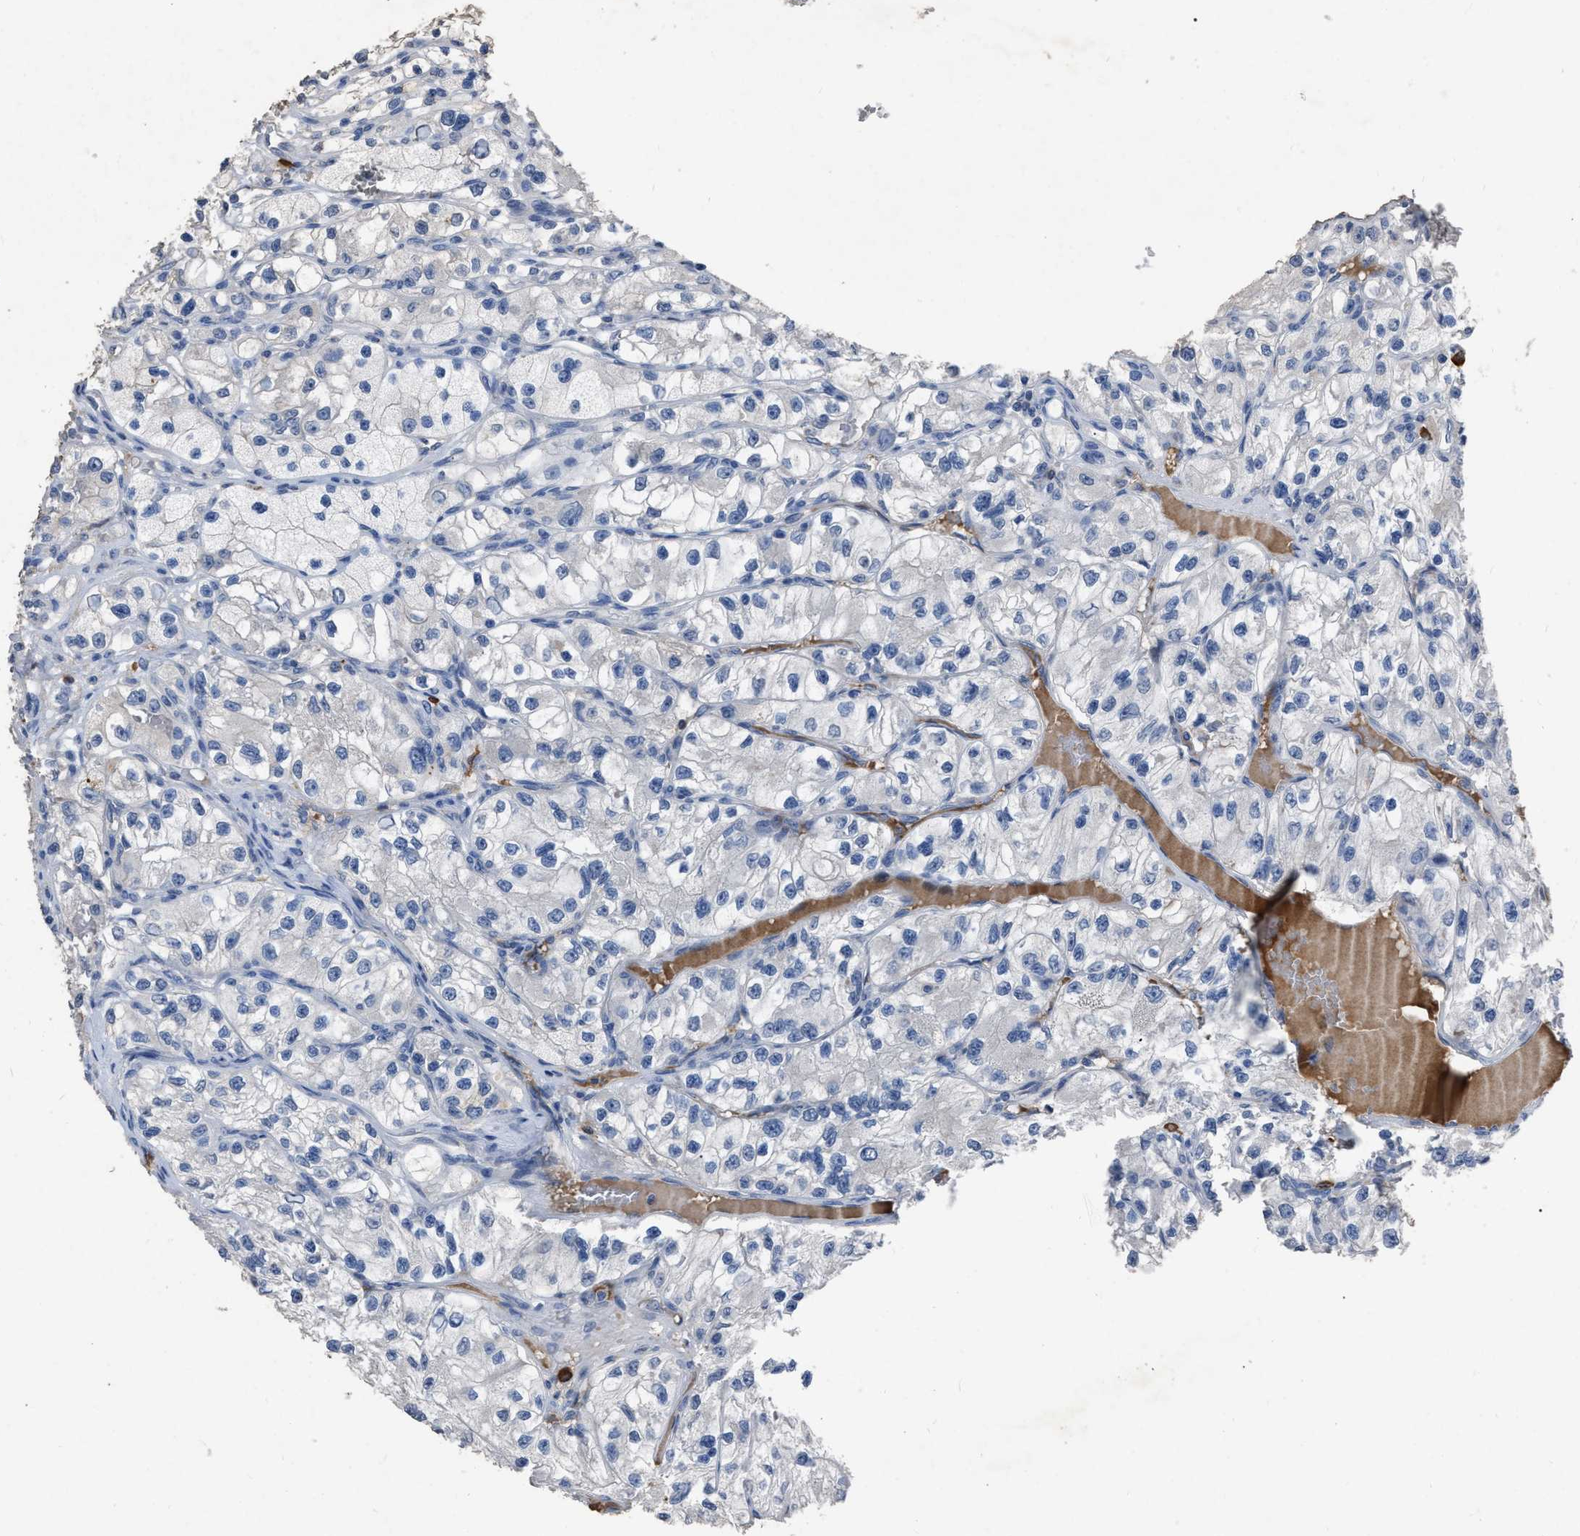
{"staining": {"intensity": "negative", "quantity": "none", "location": "none"}, "tissue": "renal cancer", "cell_type": "Tumor cells", "image_type": "cancer", "snomed": [{"axis": "morphology", "description": "Adenocarcinoma, NOS"}, {"axis": "topography", "description": "Kidney"}], "caption": "The photomicrograph exhibits no significant expression in tumor cells of renal adenocarcinoma. (Brightfield microscopy of DAB (3,3'-diaminobenzidine) immunohistochemistry (IHC) at high magnification).", "gene": "HABP2", "patient": {"sex": "female", "age": 57}}